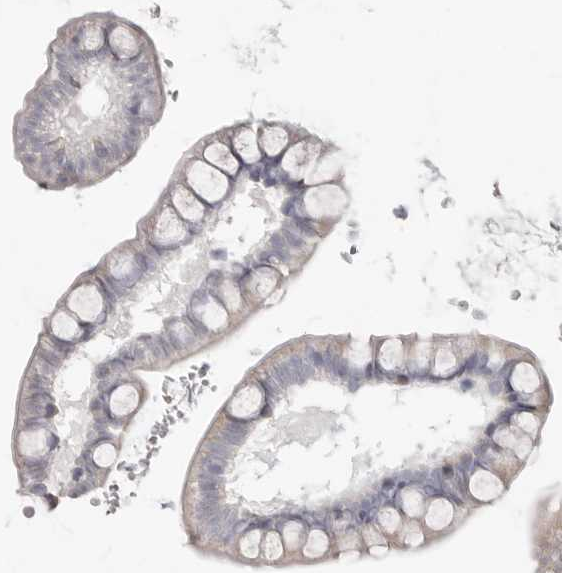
{"staining": {"intensity": "negative", "quantity": "none", "location": "none"}, "tissue": "small intestine", "cell_type": "Glandular cells", "image_type": "normal", "snomed": [{"axis": "morphology", "description": "Normal tissue, NOS"}, {"axis": "topography", "description": "Smooth muscle"}, {"axis": "topography", "description": "Small intestine"}], "caption": "IHC of normal human small intestine shows no expression in glandular cells. (DAB (3,3'-diaminobenzidine) IHC visualized using brightfield microscopy, high magnification).", "gene": "SZT2", "patient": {"sex": "female", "age": 84}}